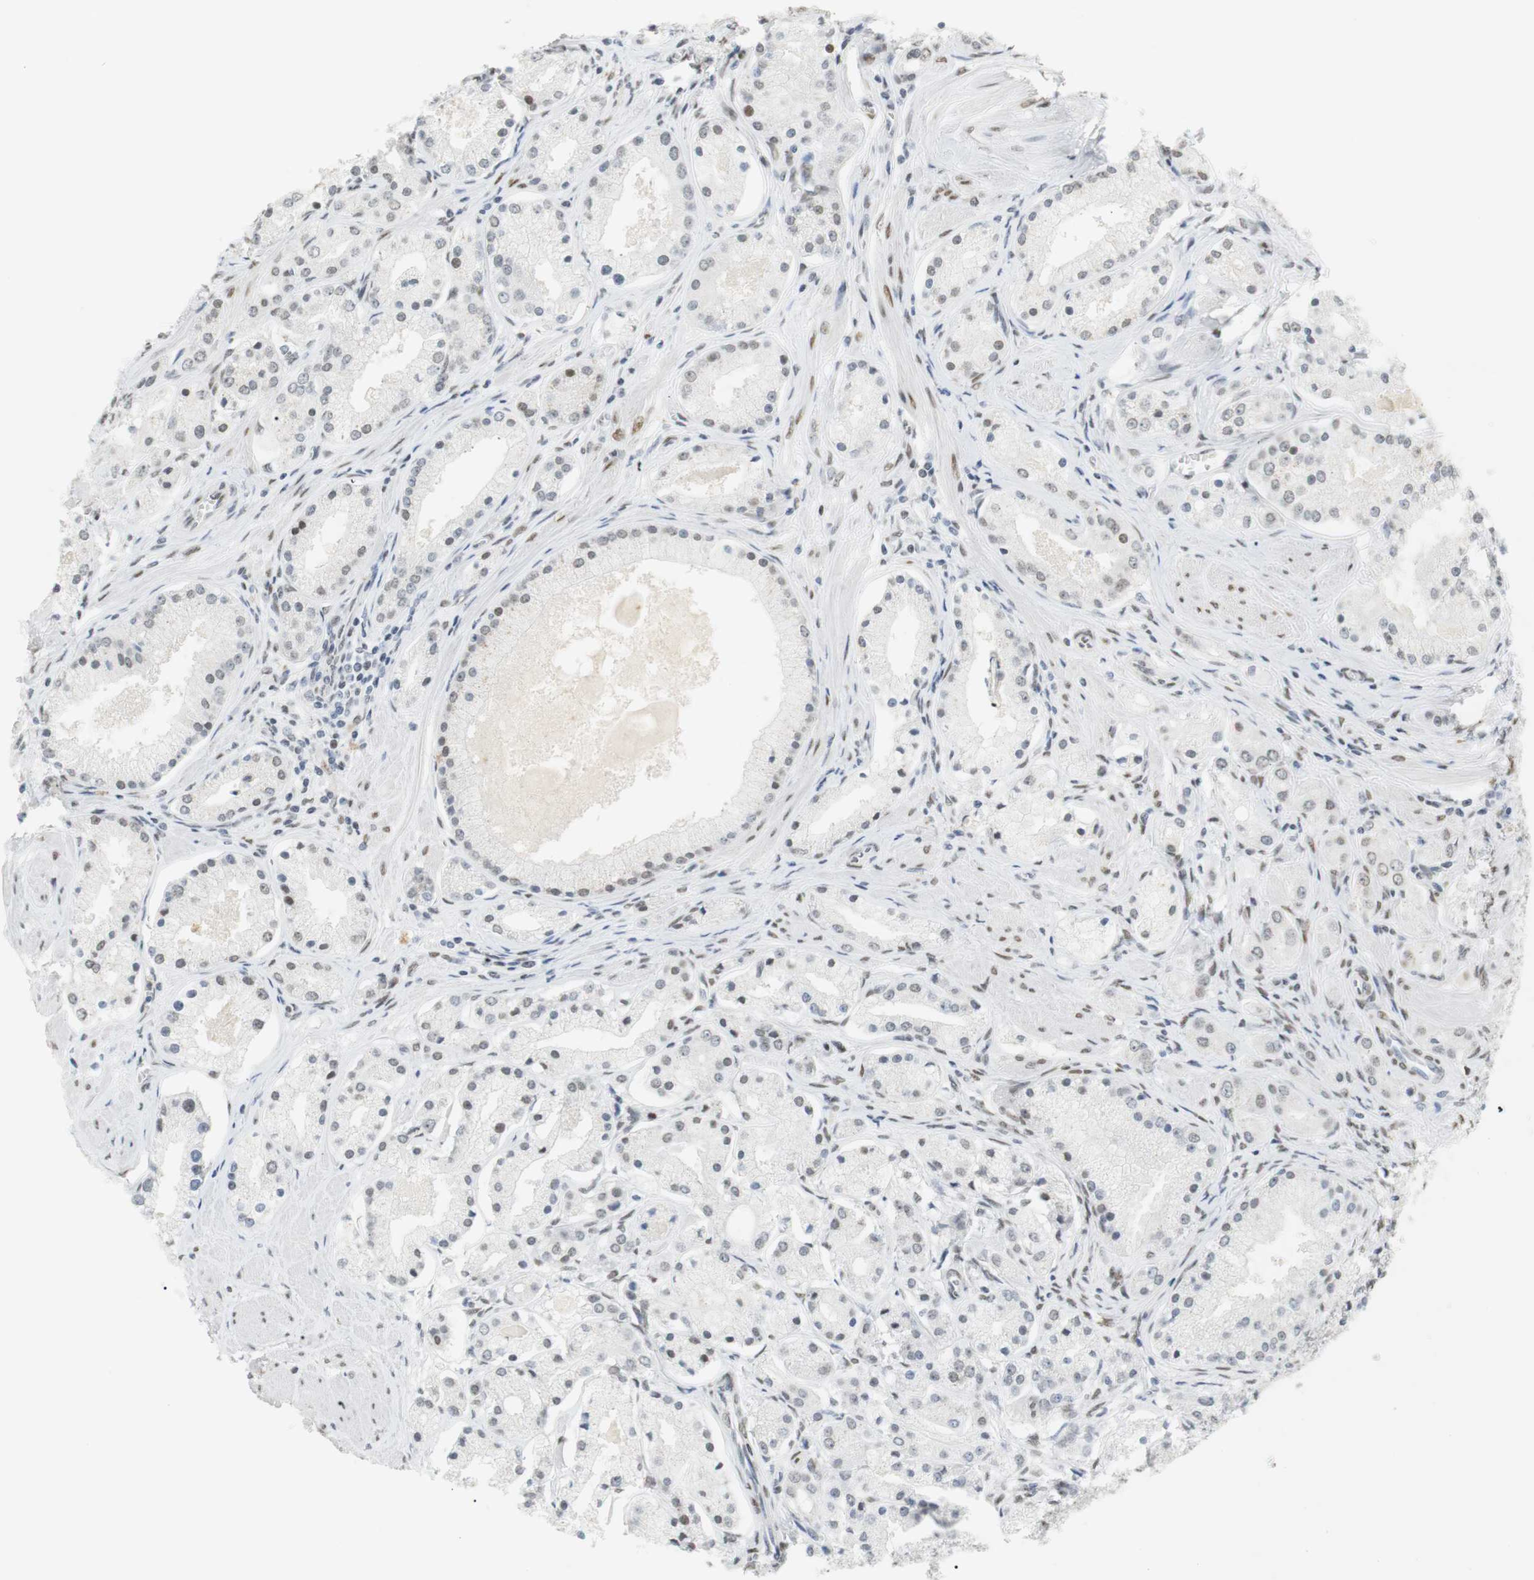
{"staining": {"intensity": "weak", "quantity": "<25%", "location": "nuclear"}, "tissue": "prostate cancer", "cell_type": "Tumor cells", "image_type": "cancer", "snomed": [{"axis": "morphology", "description": "Adenocarcinoma, High grade"}, {"axis": "topography", "description": "Prostate"}], "caption": "The immunohistochemistry histopathology image has no significant staining in tumor cells of high-grade adenocarcinoma (prostate) tissue.", "gene": "BMI1", "patient": {"sex": "male", "age": 66}}